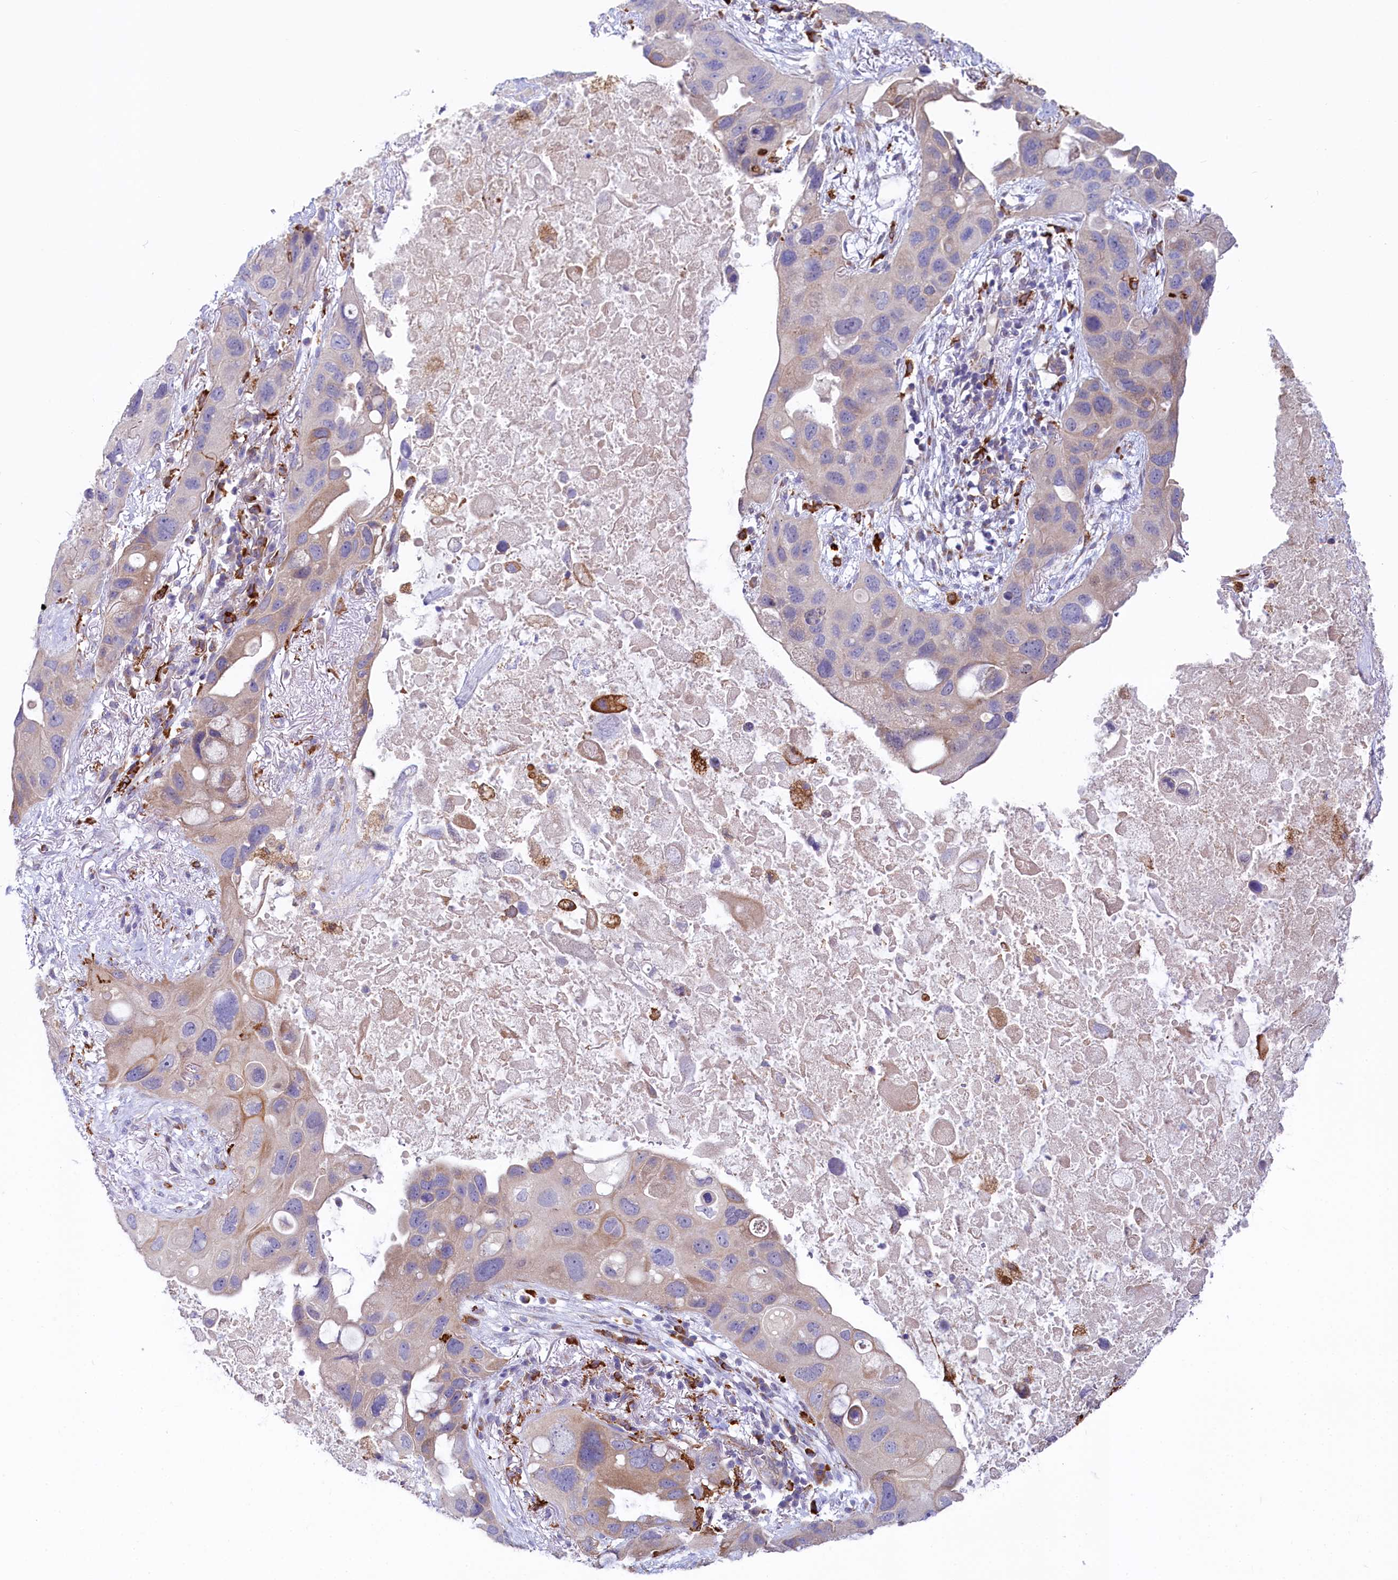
{"staining": {"intensity": "weak", "quantity": "25%-75%", "location": "cytoplasmic/membranous"}, "tissue": "lung cancer", "cell_type": "Tumor cells", "image_type": "cancer", "snomed": [{"axis": "morphology", "description": "Squamous cell carcinoma, NOS"}, {"axis": "topography", "description": "Lung"}], "caption": "Weak cytoplasmic/membranous positivity for a protein is seen in approximately 25%-75% of tumor cells of lung cancer using IHC.", "gene": "CHID1", "patient": {"sex": "female", "age": 73}}